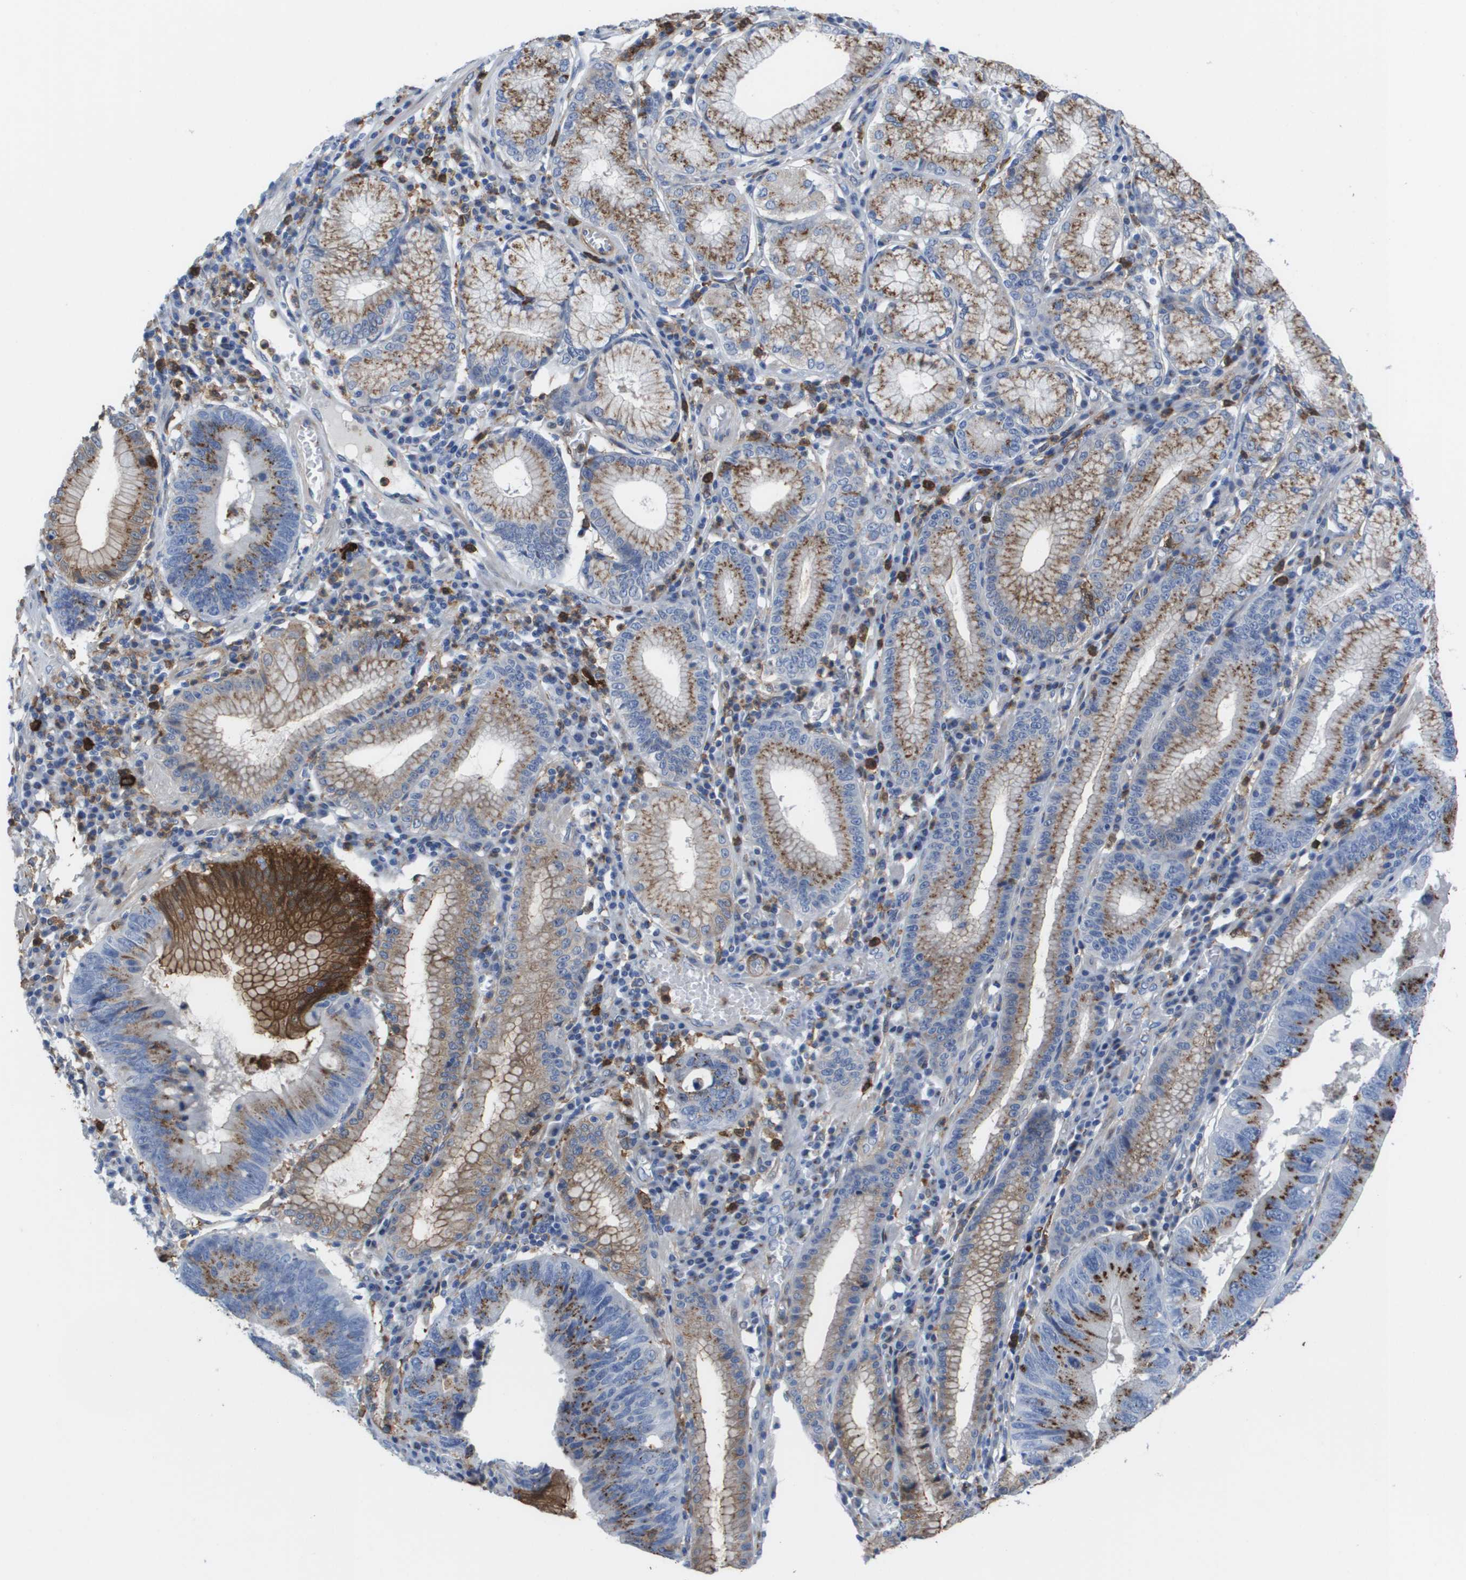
{"staining": {"intensity": "moderate", "quantity": ">75%", "location": "cytoplasmic/membranous"}, "tissue": "stomach cancer", "cell_type": "Tumor cells", "image_type": "cancer", "snomed": [{"axis": "morphology", "description": "Adenocarcinoma, NOS"}, {"axis": "topography", "description": "Stomach"}], "caption": "Stomach cancer stained with immunohistochemistry (IHC) displays moderate cytoplasmic/membranous staining in approximately >75% of tumor cells.", "gene": "SLC37A2", "patient": {"sex": "male", "age": 59}}